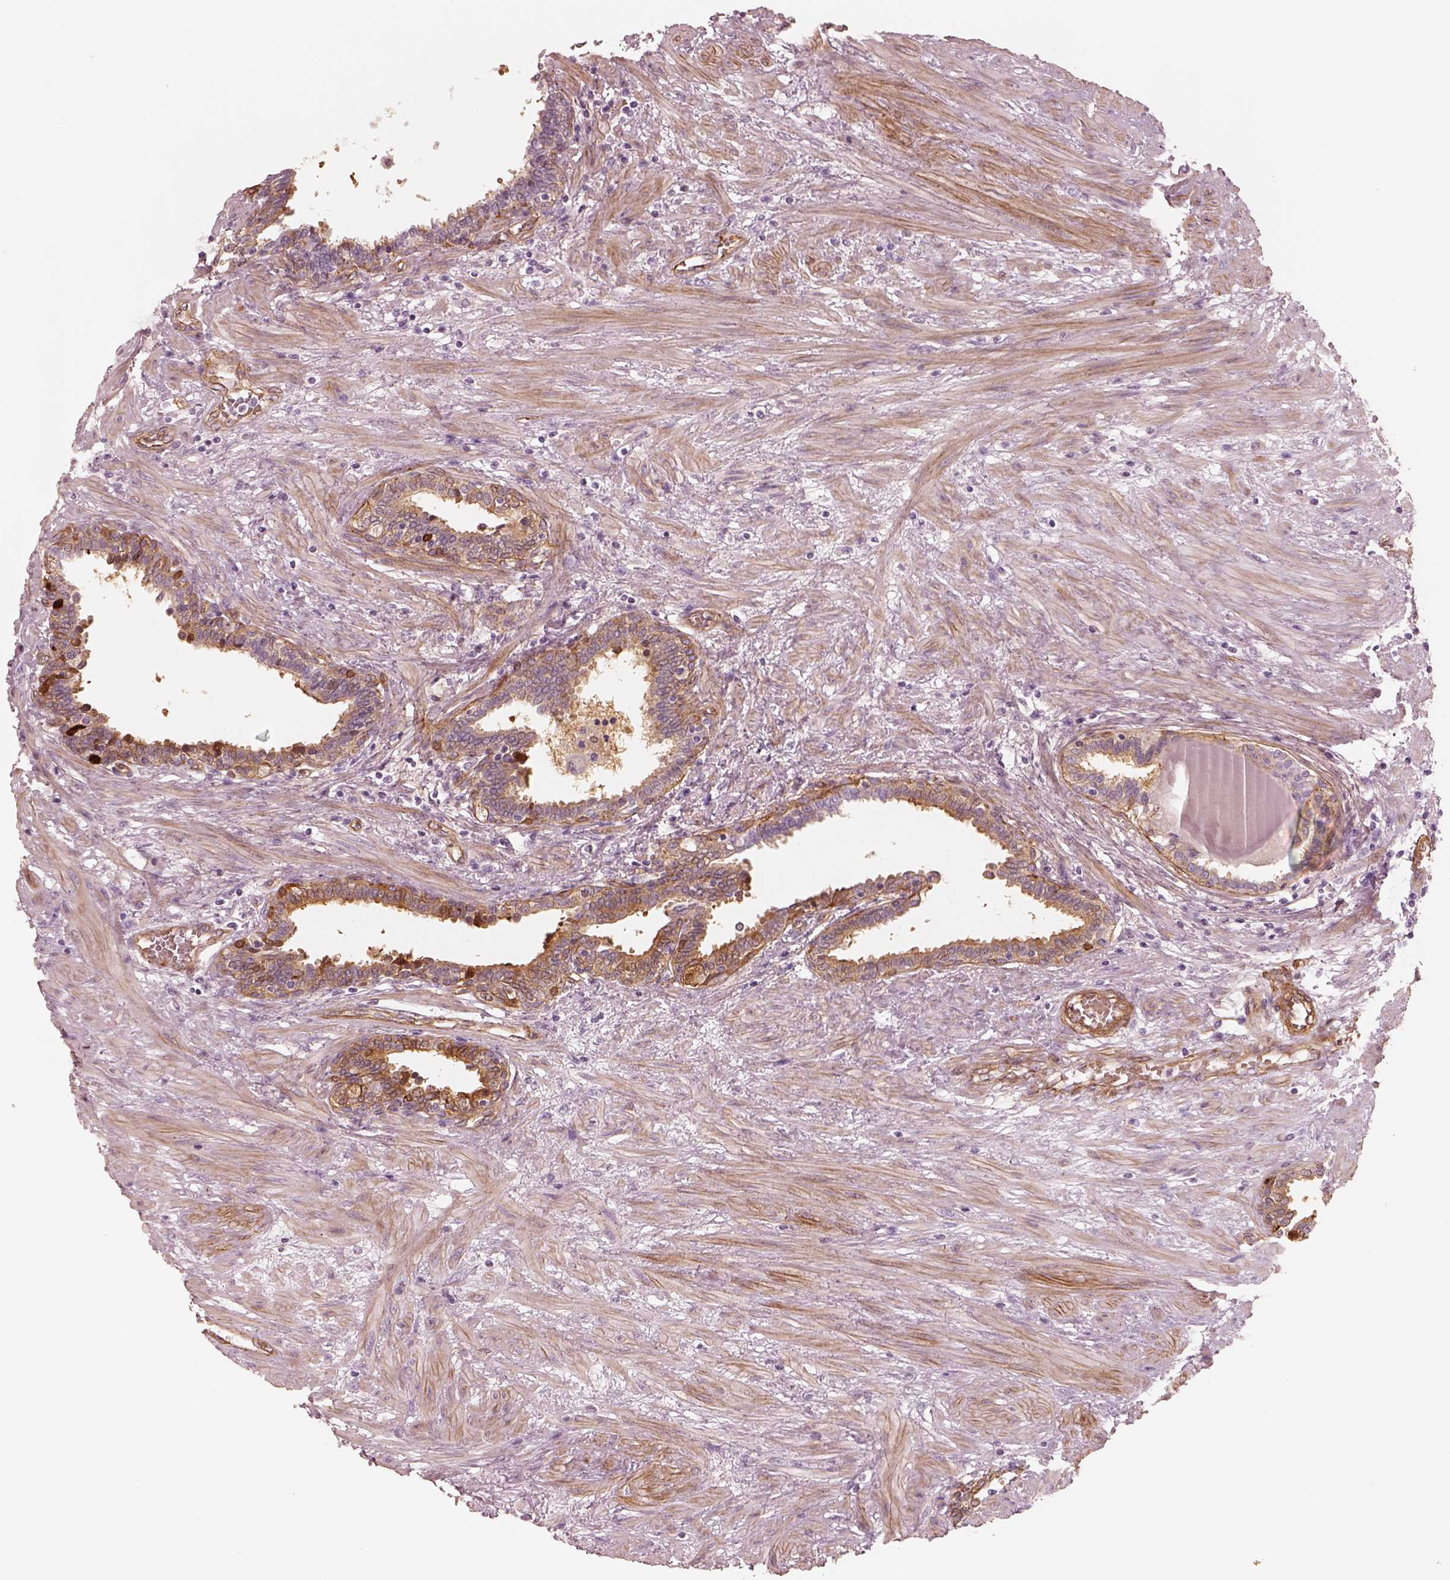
{"staining": {"intensity": "strong", "quantity": ">75%", "location": "cytoplasmic/membranous"}, "tissue": "prostate", "cell_type": "Glandular cells", "image_type": "normal", "snomed": [{"axis": "morphology", "description": "Normal tissue, NOS"}, {"axis": "topography", "description": "Prostate"}], "caption": "The immunohistochemical stain highlights strong cytoplasmic/membranous expression in glandular cells of benign prostate. The protein is shown in brown color, while the nuclei are stained blue.", "gene": "CRYM", "patient": {"sex": "male", "age": 55}}